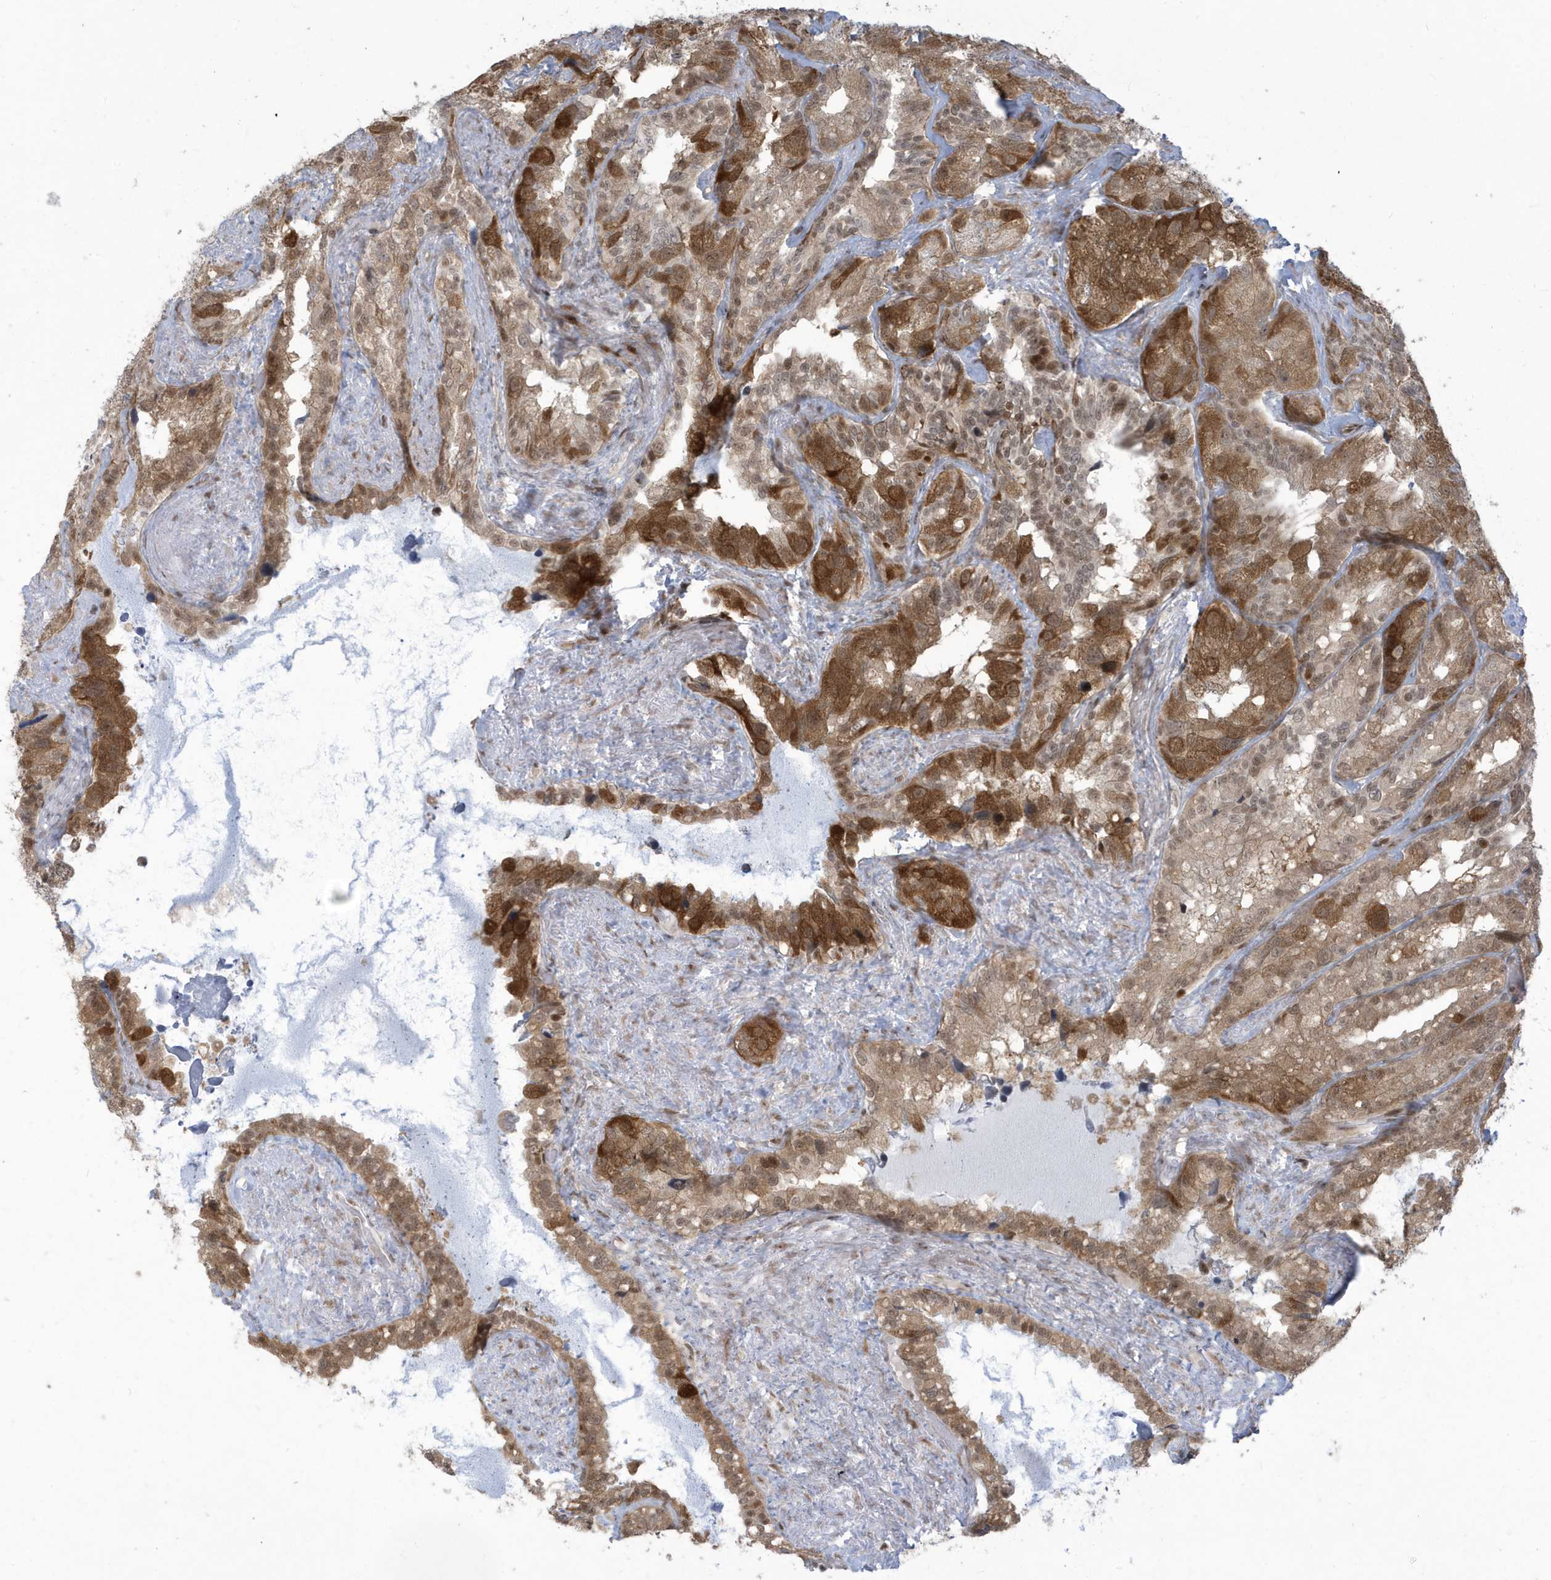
{"staining": {"intensity": "moderate", "quantity": ">75%", "location": "cytoplasmic/membranous,nuclear"}, "tissue": "seminal vesicle", "cell_type": "Glandular cells", "image_type": "normal", "snomed": [{"axis": "morphology", "description": "Normal tissue, NOS"}, {"axis": "topography", "description": "Prostate"}, {"axis": "topography", "description": "Seminal veicle"}], "caption": "The micrograph demonstrates immunohistochemical staining of benign seminal vesicle. There is moderate cytoplasmic/membranous,nuclear positivity is identified in about >75% of glandular cells. The staining was performed using DAB (3,3'-diaminobenzidine), with brown indicating positive protein expression. Nuclei are stained blue with hematoxylin.", "gene": "C1orf52", "patient": {"sex": "male", "age": 68}}